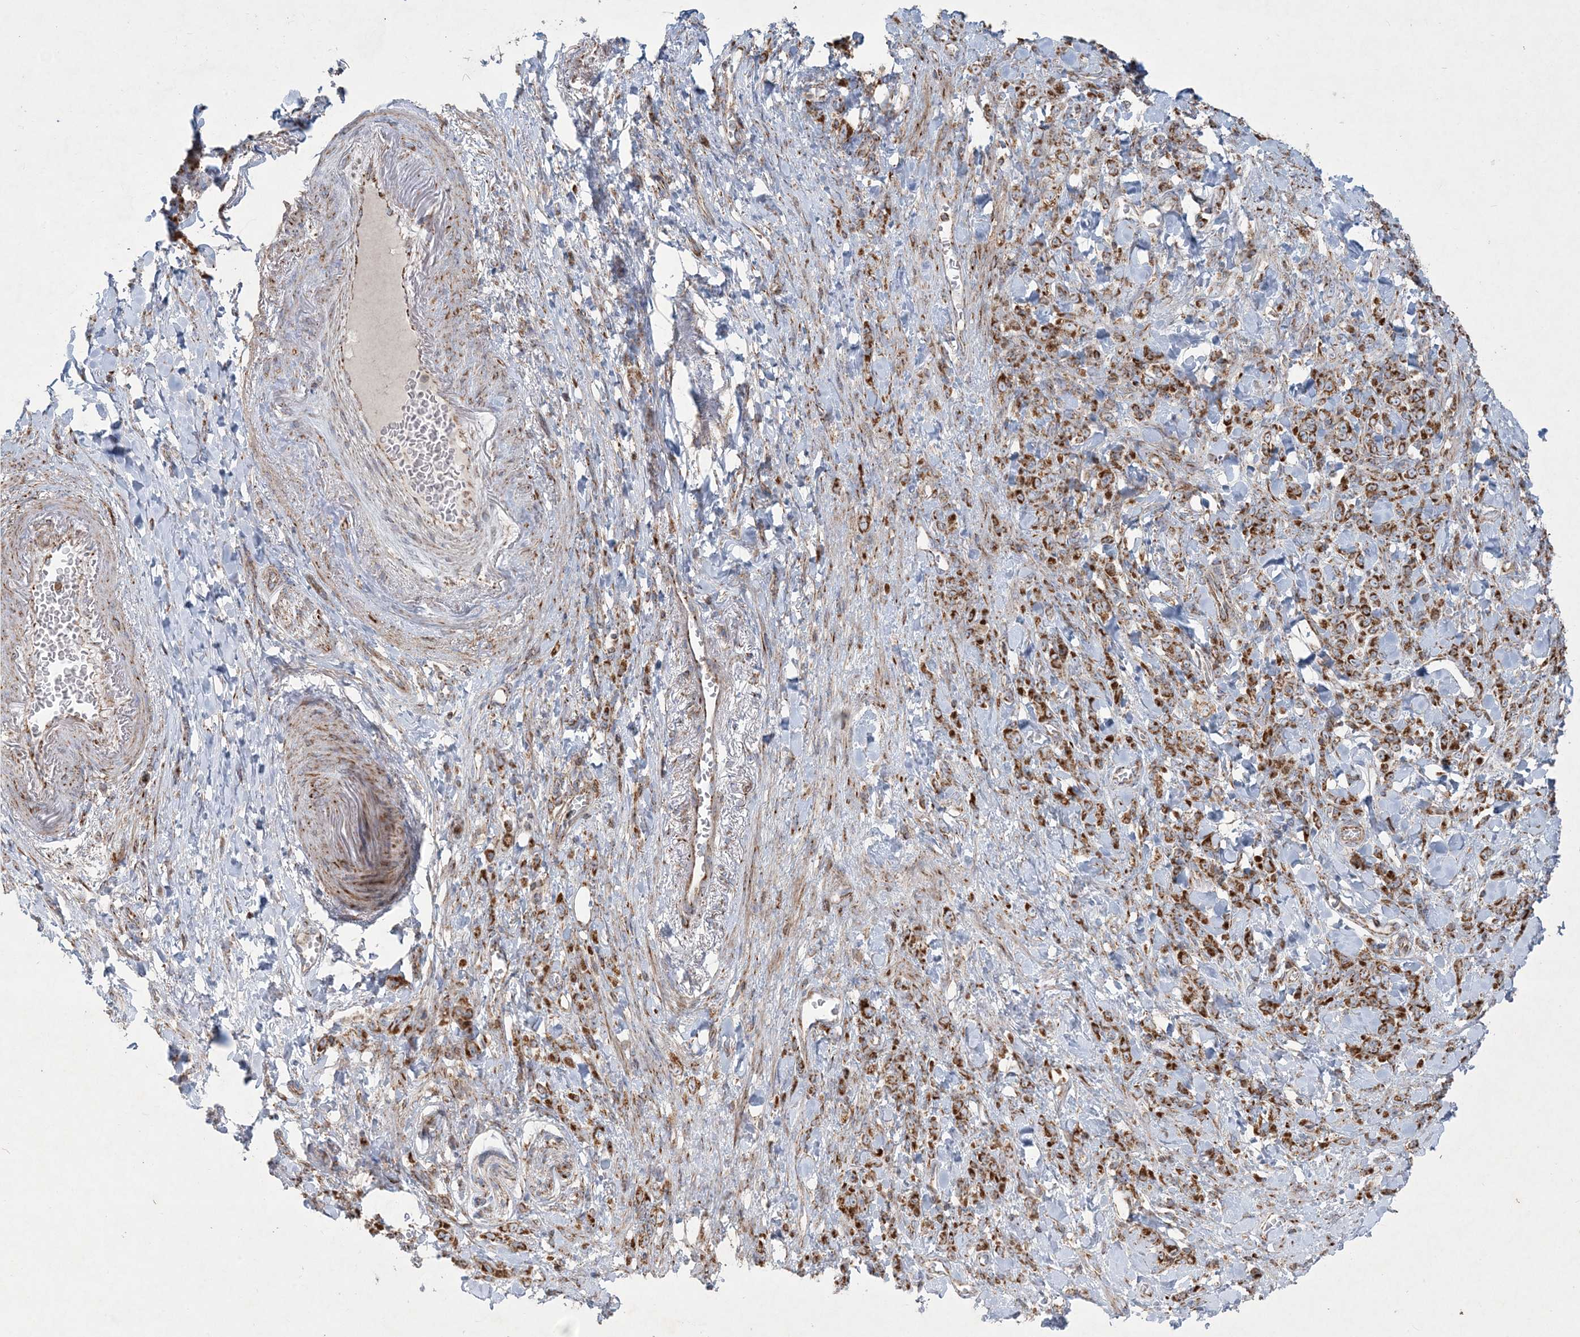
{"staining": {"intensity": "strong", "quantity": ">75%", "location": "cytoplasmic/membranous"}, "tissue": "stomach cancer", "cell_type": "Tumor cells", "image_type": "cancer", "snomed": [{"axis": "morphology", "description": "Normal tissue, NOS"}, {"axis": "morphology", "description": "Adenocarcinoma, NOS"}, {"axis": "topography", "description": "Stomach"}], "caption": "A high-resolution photomicrograph shows IHC staining of stomach adenocarcinoma, which reveals strong cytoplasmic/membranous positivity in approximately >75% of tumor cells.", "gene": "BEND4", "patient": {"sex": "male", "age": 82}}